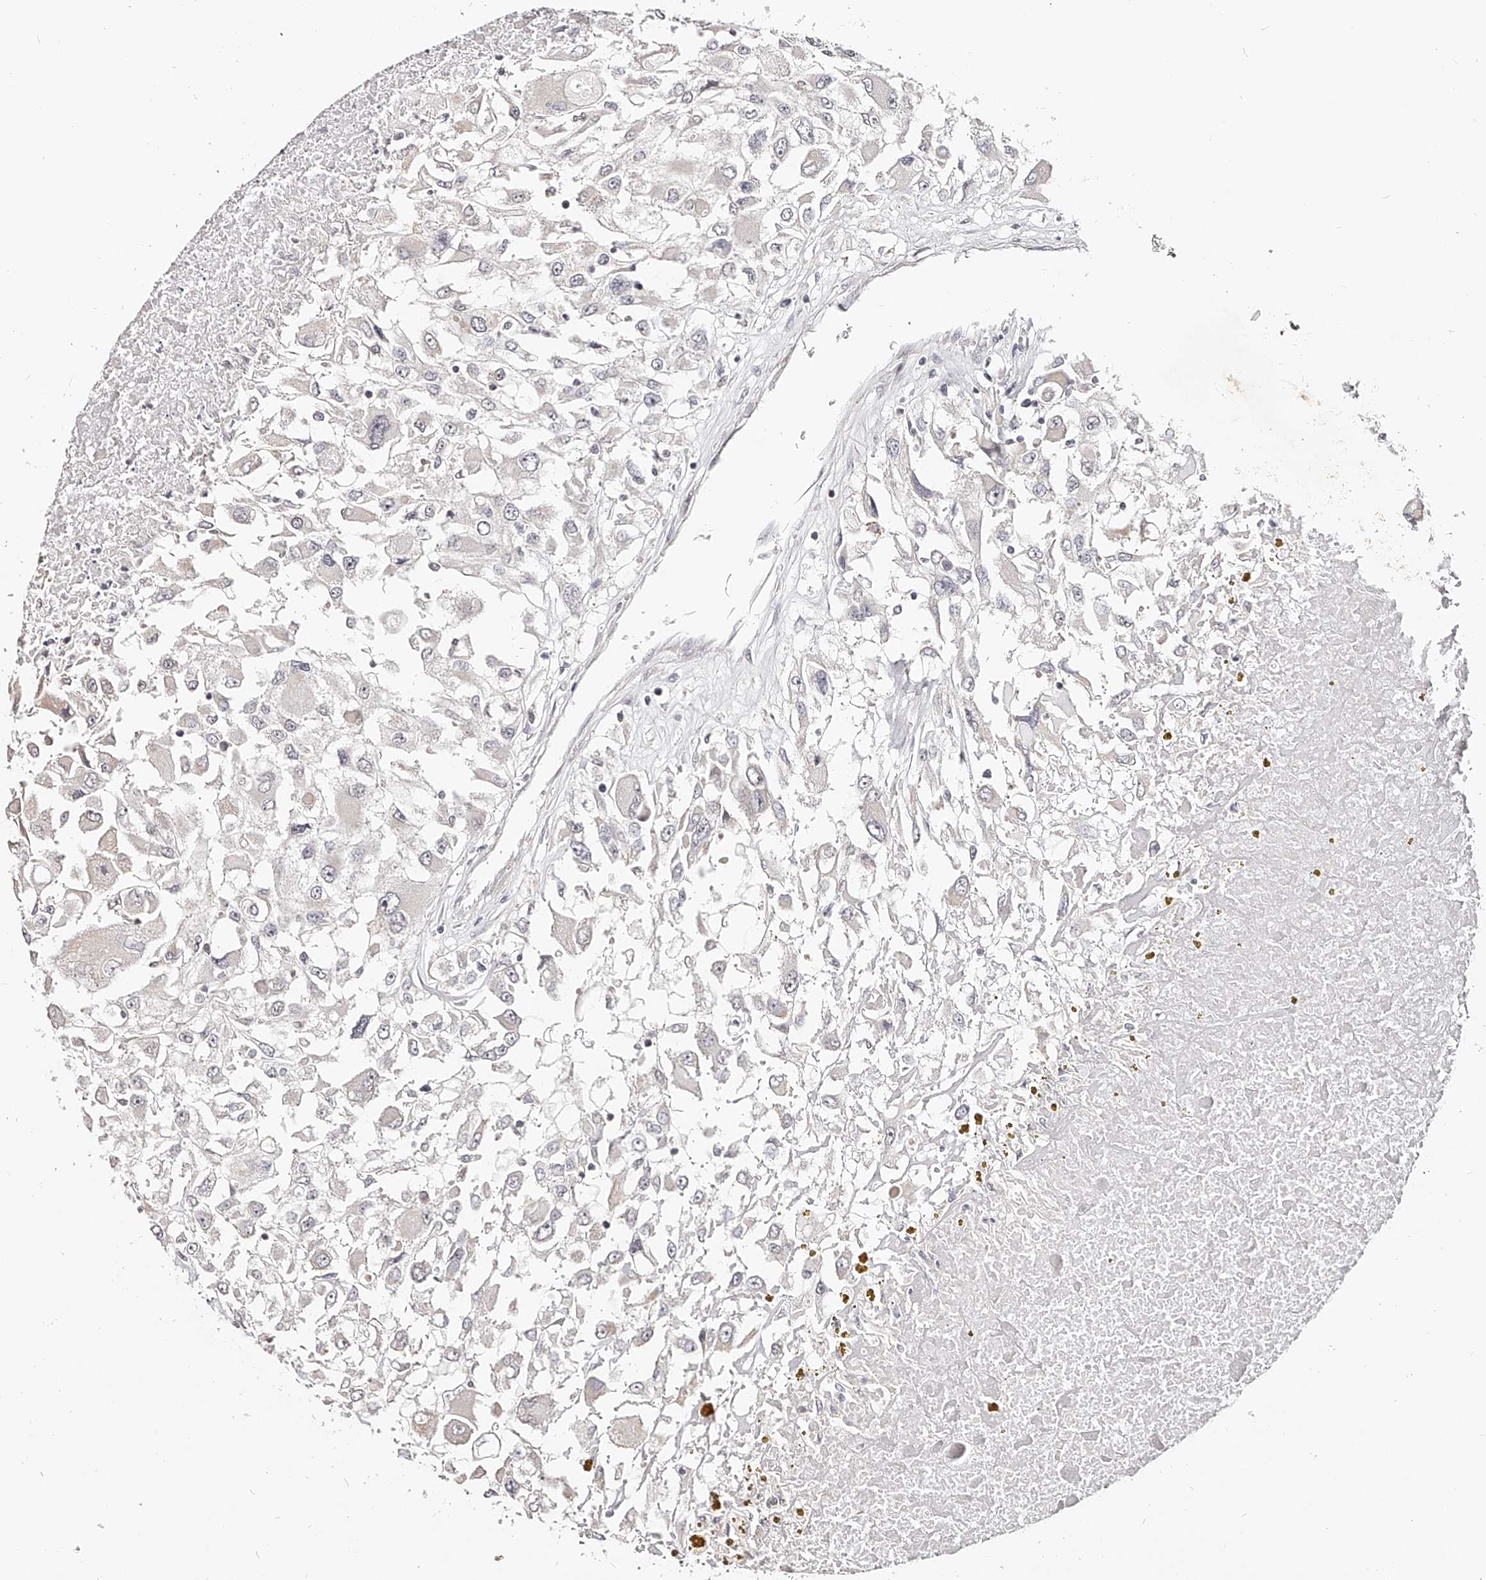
{"staining": {"intensity": "negative", "quantity": "none", "location": "none"}, "tissue": "renal cancer", "cell_type": "Tumor cells", "image_type": "cancer", "snomed": [{"axis": "morphology", "description": "Adenocarcinoma, NOS"}, {"axis": "topography", "description": "Kidney"}], "caption": "Tumor cells show no significant positivity in renal cancer (adenocarcinoma). (DAB immunohistochemistry (IHC) visualized using brightfield microscopy, high magnification).", "gene": "ZNF789", "patient": {"sex": "female", "age": 52}}